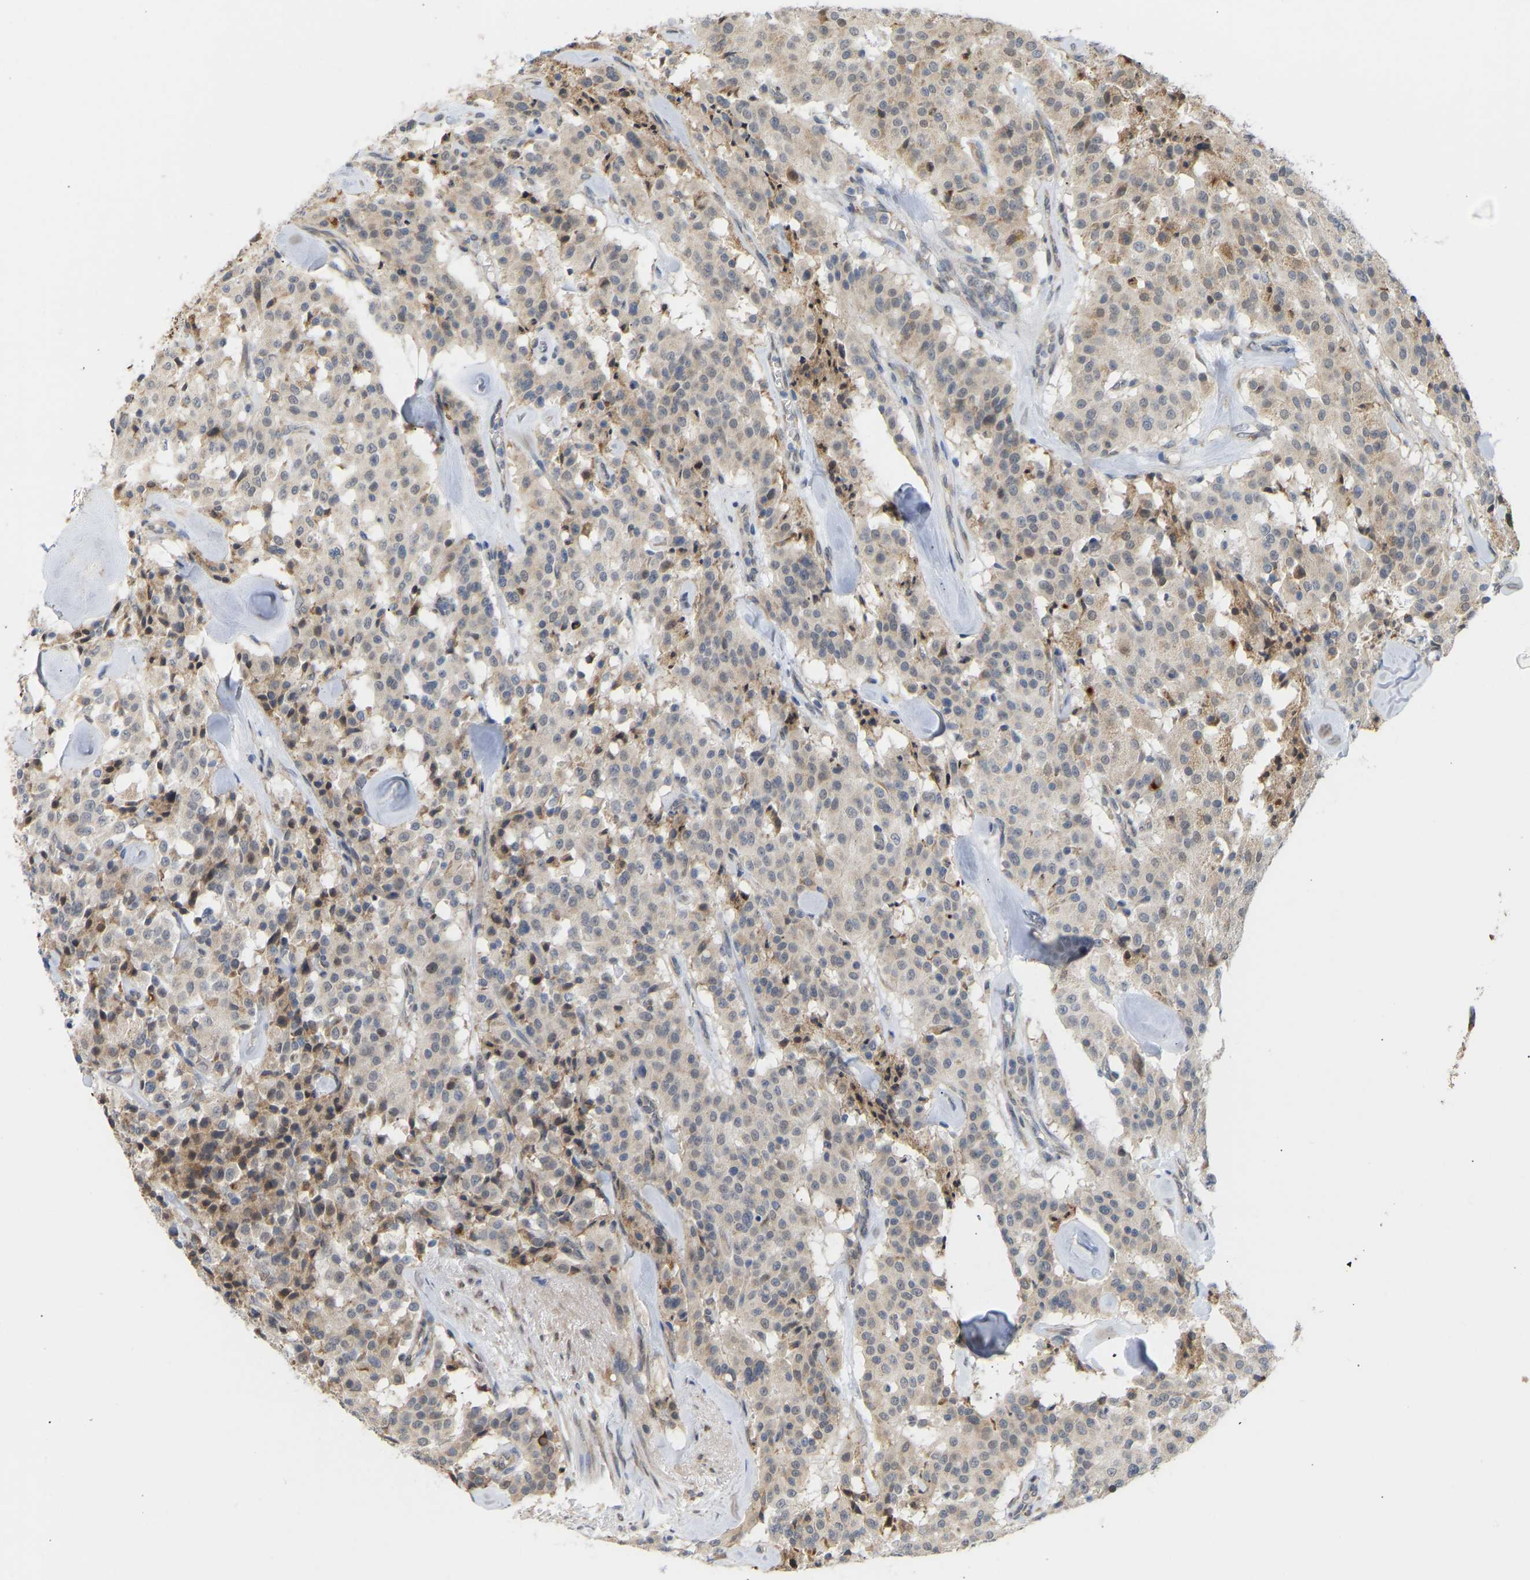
{"staining": {"intensity": "weak", "quantity": ">75%", "location": "cytoplasmic/membranous"}, "tissue": "carcinoid", "cell_type": "Tumor cells", "image_type": "cancer", "snomed": [{"axis": "morphology", "description": "Carcinoid, malignant, NOS"}, {"axis": "topography", "description": "Lung"}], "caption": "IHC (DAB) staining of human carcinoid (malignant) reveals weak cytoplasmic/membranous protein positivity in about >75% of tumor cells.", "gene": "BEND3", "patient": {"sex": "male", "age": 30}}